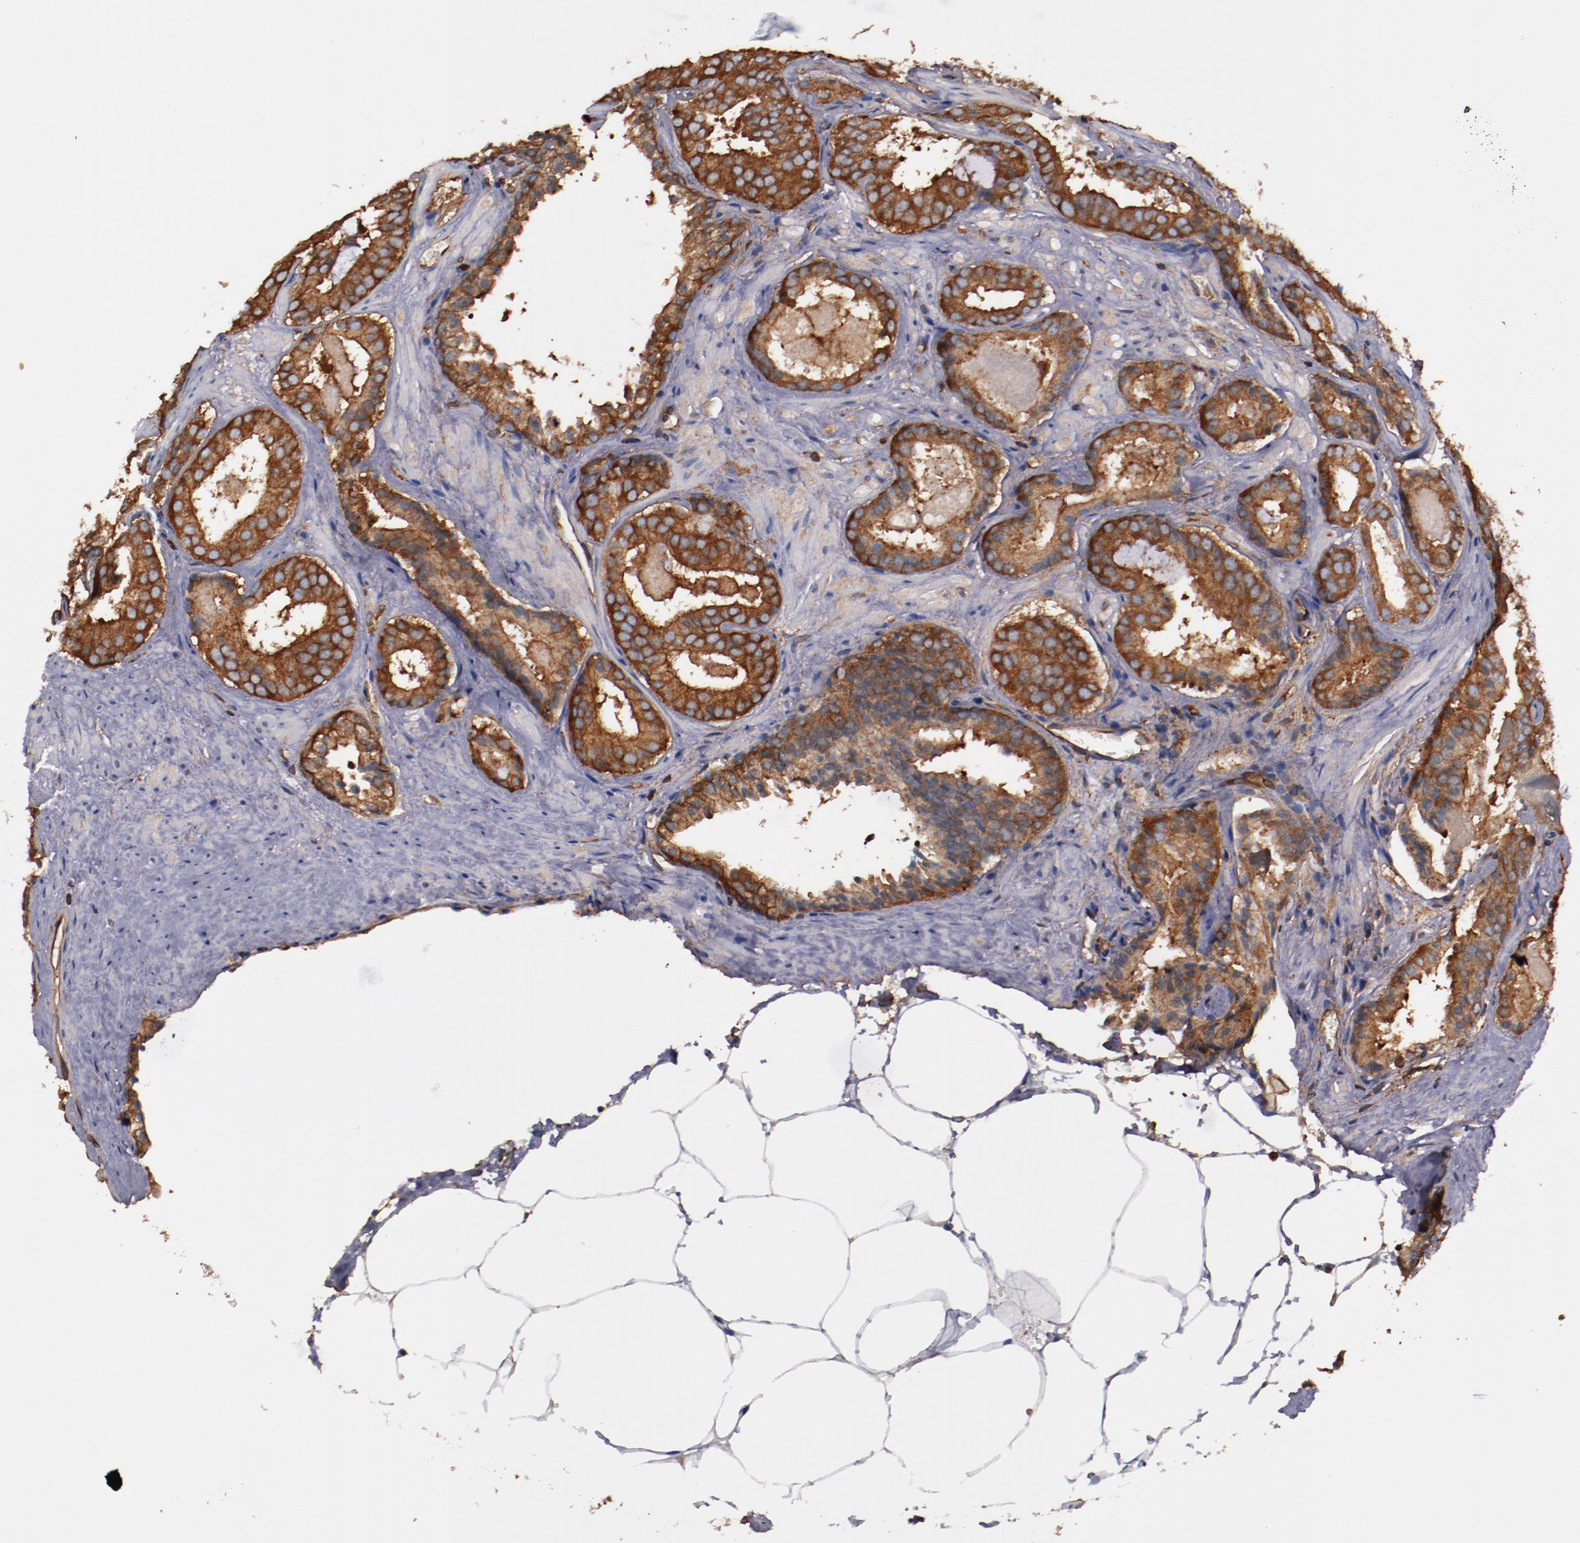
{"staining": {"intensity": "strong", "quantity": ">75%", "location": "cytoplasmic/membranous"}, "tissue": "prostate cancer", "cell_type": "Tumor cells", "image_type": "cancer", "snomed": [{"axis": "morphology", "description": "Adenocarcinoma, Medium grade"}, {"axis": "topography", "description": "Prostate"}], "caption": "Prostate cancer stained for a protein displays strong cytoplasmic/membranous positivity in tumor cells.", "gene": "TMOD3", "patient": {"sex": "male", "age": 64}}